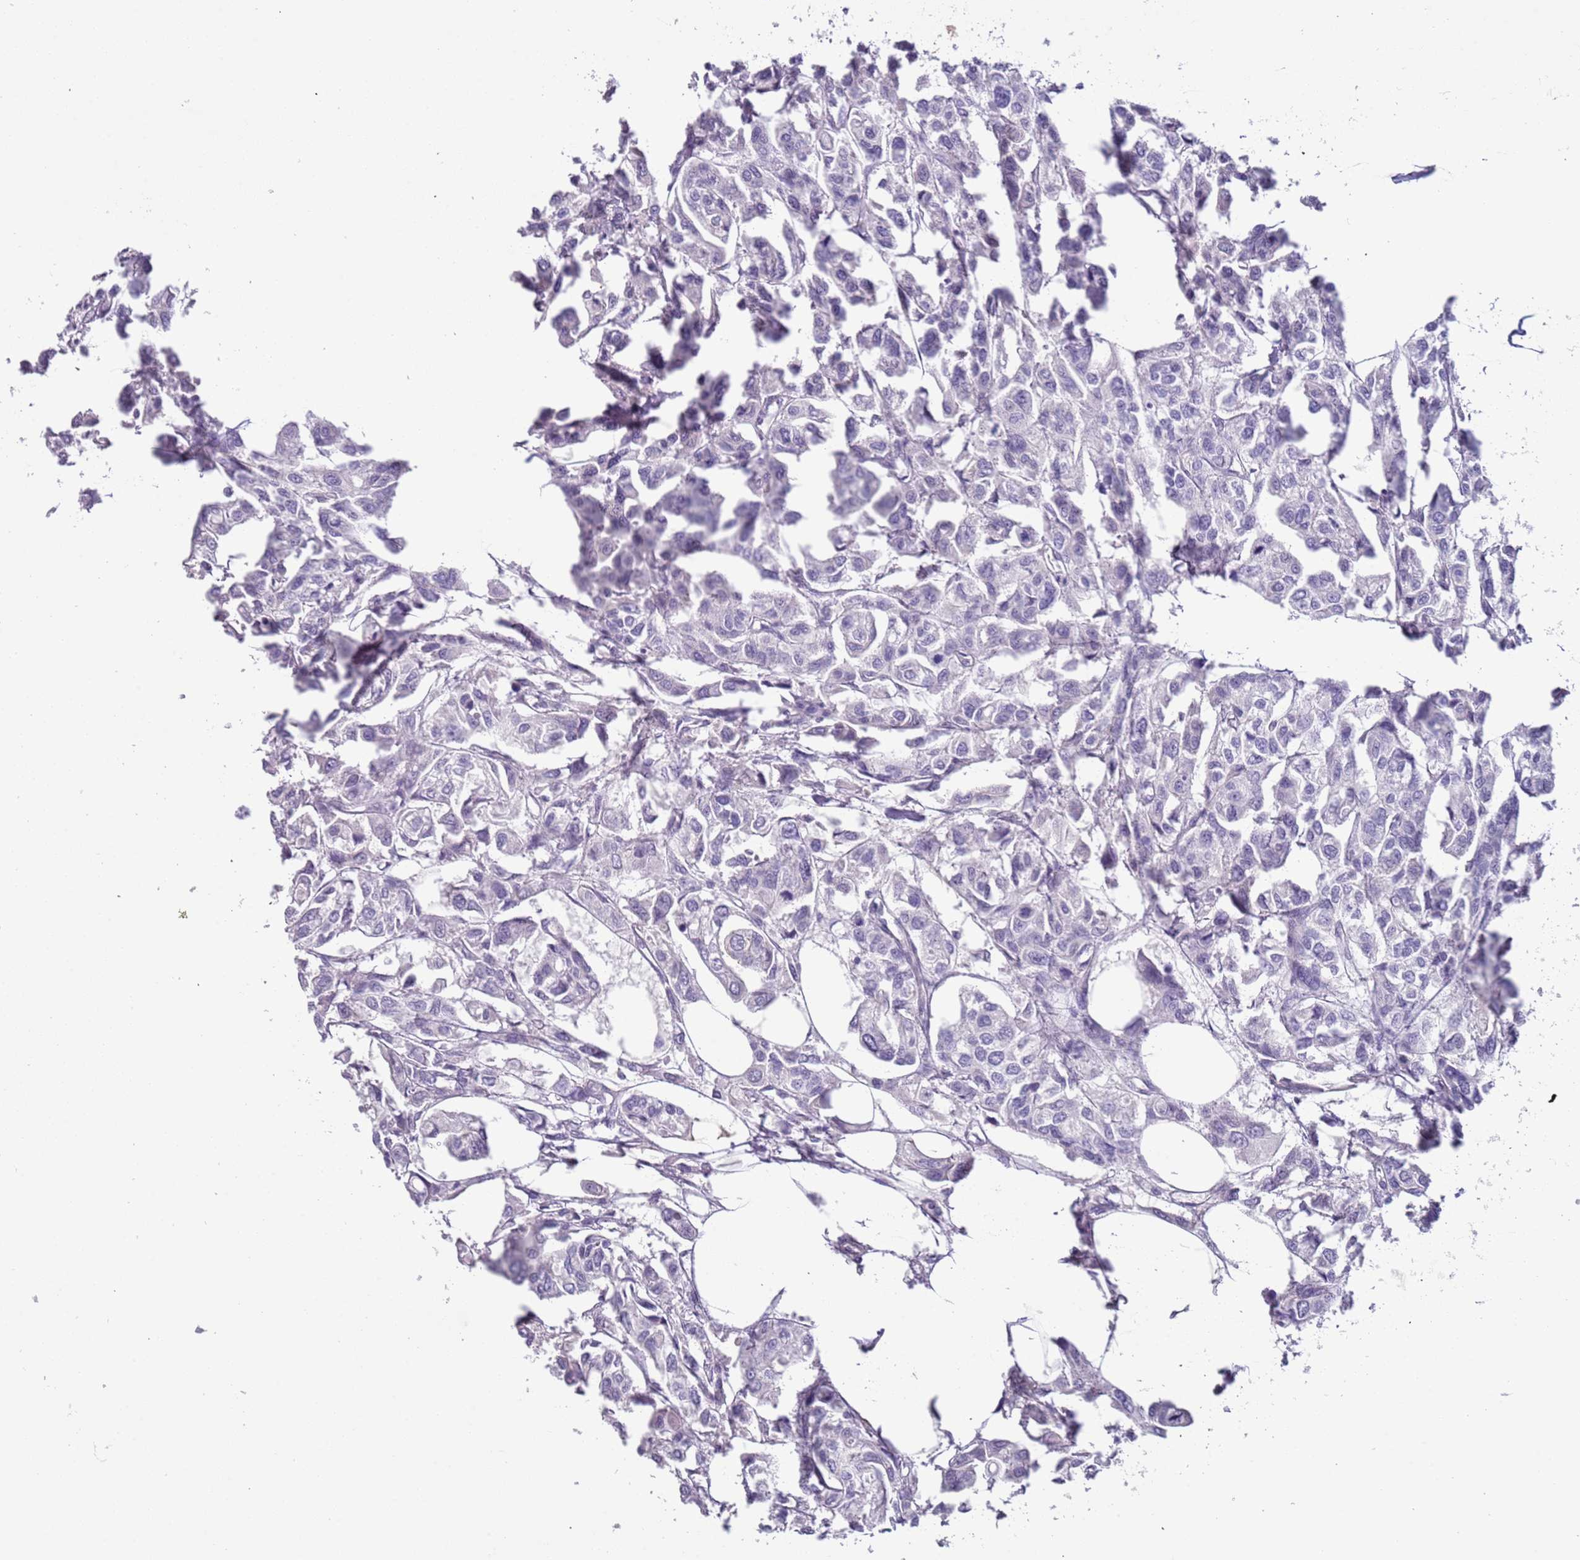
{"staining": {"intensity": "negative", "quantity": "none", "location": "none"}, "tissue": "urothelial cancer", "cell_type": "Tumor cells", "image_type": "cancer", "snomed": [{"axis": "morphology", "description": "Urothelial carcinoma, High grade"}, {"axis": "topography", "description": "Urinary bladder"}], "caption": "High magnification brightfield microscopy of urothelial cancer stained with DAB (3,3'-diaminobenzidine) (brown) and counterstained with hematoxylin (blue): tumor cells show no significant expression.", "gene": "PCGF2", "patient": {"sex": "male", "age": 67}}